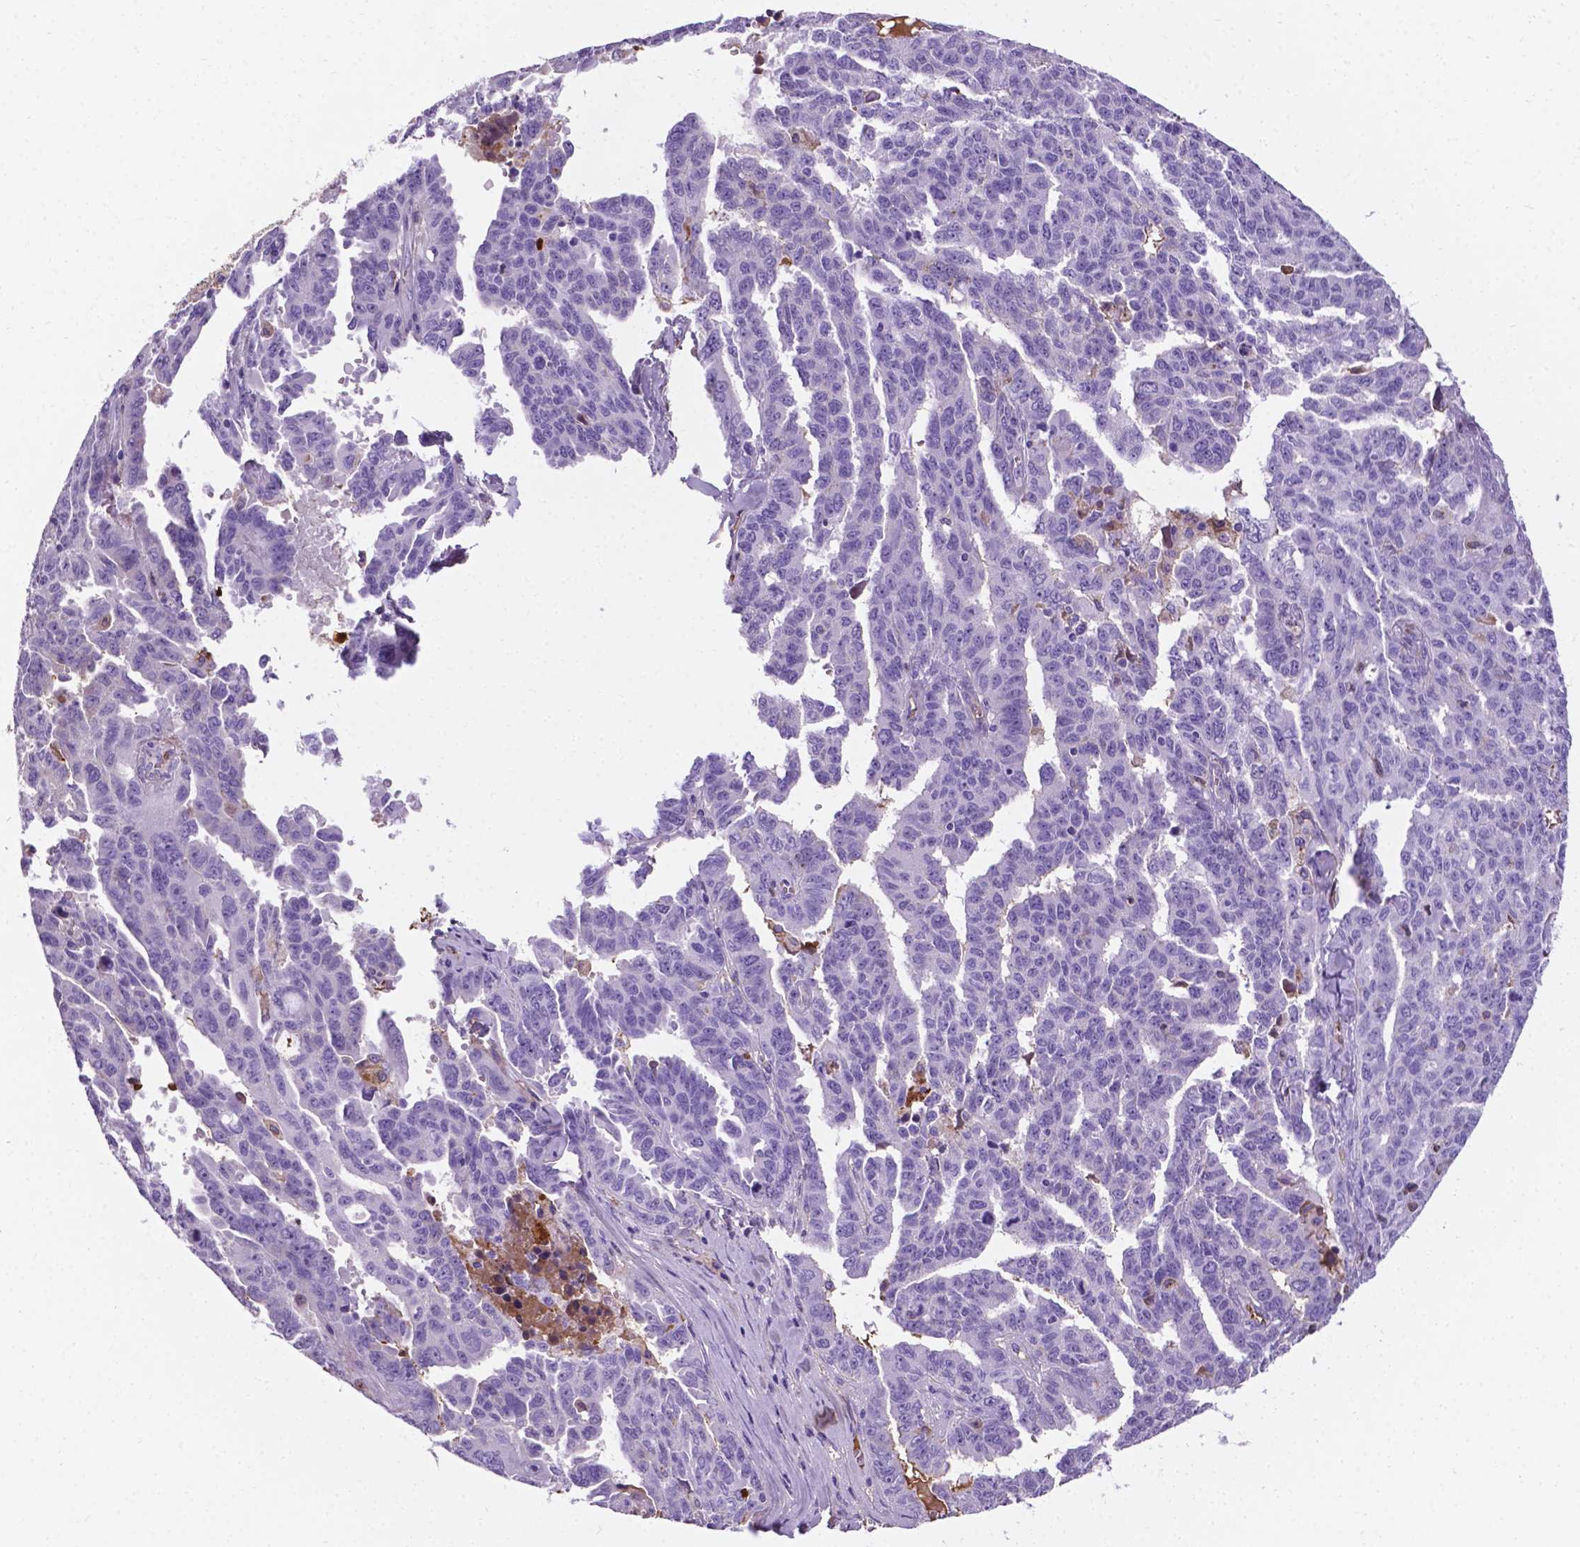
{"staining": {"intensity": "negative", "quantity": "none", "location": "none"}, "tissue": "ovarian cancer", "cell_type": "Tumor cells", "image_type": "cancer", "snomed": [{"axis": "morphology", "description": "Adenocarcinoma, NOS"}, {"axis": "morphology", "description": "Carcinoma, endometroid"}, {"axis": "topography", "description": "Ovary"}], "caption": "The IHC histopathology image has no significant positivity in tumor cells of ovarian cancer (endometroid carcinoma) tissue. Nuclei are stained in blue.", "gene": "APOE", "patient": {"sex": "female", "age": 72}}